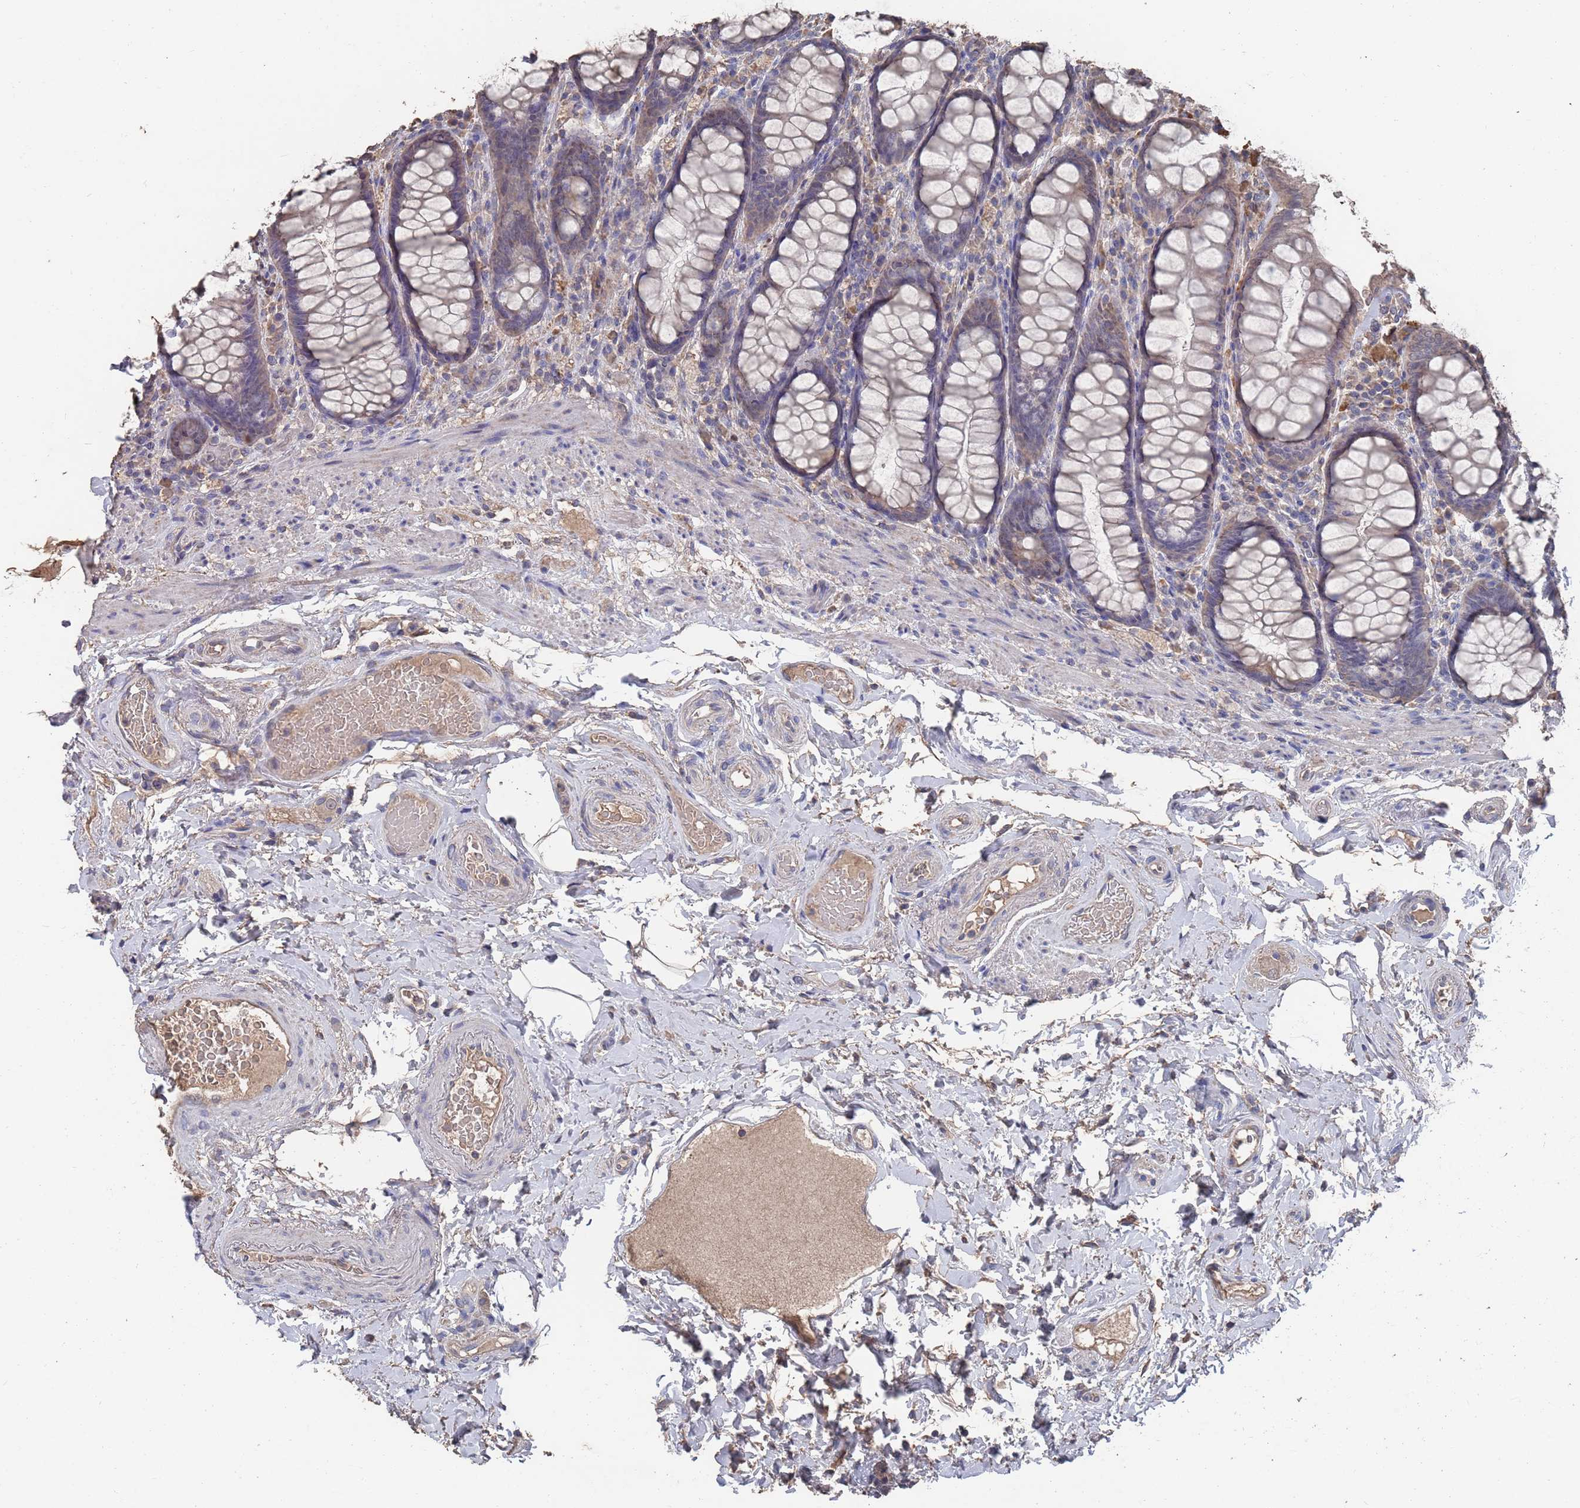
{"staining": {"intensity": "weak", "quantity": ">75%", "location": "cytoplasmic/membranous"}, "tissue": "rectum", "cell_type": "Glandular cells", "image_type": "normal", "snomed": [{"axis": "morphology", "description": "Normal tissue, NOS"}, {"axis": "topography", "description": "Rectum"}], "caption": "Immunohistochemical staining of benign rectum demonstrates weak cytoplasmic/membranous protein staining in about >75% of glandular cells. The staining was performed using DAB (3,3'-diaminobenzidine) to visualize the protein expression in brown, while the nuclei were stained in blue with hematoxylin (Magnification: 20x).", "gene": "BTBD18", "patient": {"sex": "male", "age": 83}}